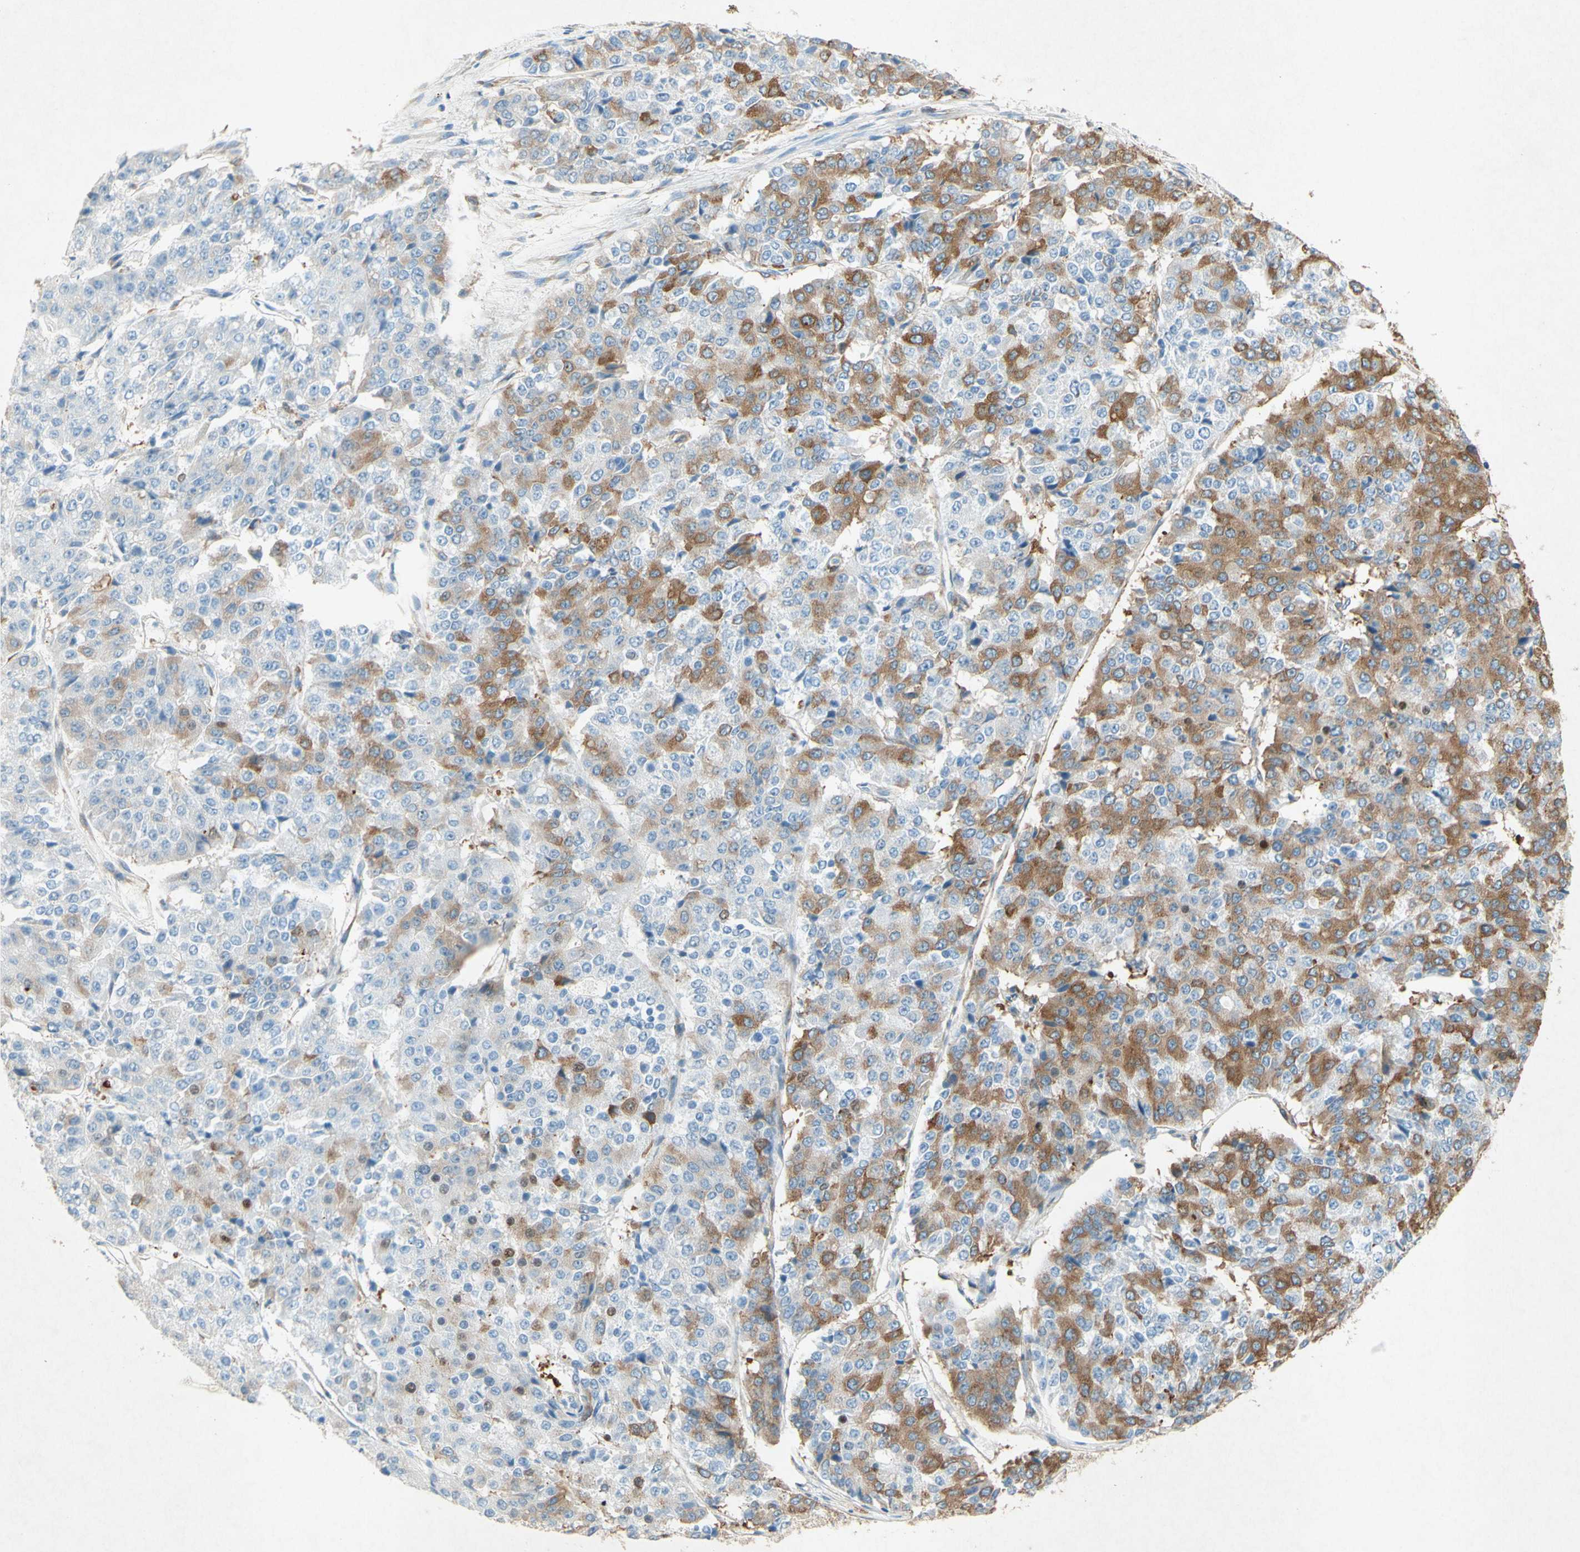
{"staining": {"intensity": "moderate", "quantity": "25%-75%", "location": "cytoplasmic/membranous"}, "tissue": "pancreatic cancer", "cell_type": "Tumor cells", "image_type": "cancer", "snomed": [{"axis": "morphology", "description": "Adenocarcinoma, NOS"}, {"axis": "topography", "description": "Pancreas"}], "caption": "Protein staining demonstrates moderate cytoplasmic/membranous expression in approximately 25%-75% of tumor cells in pancreatic adenocarcinoma.", "gene": "PABPC1", "patient": {"sex": "male", "age": 50}}